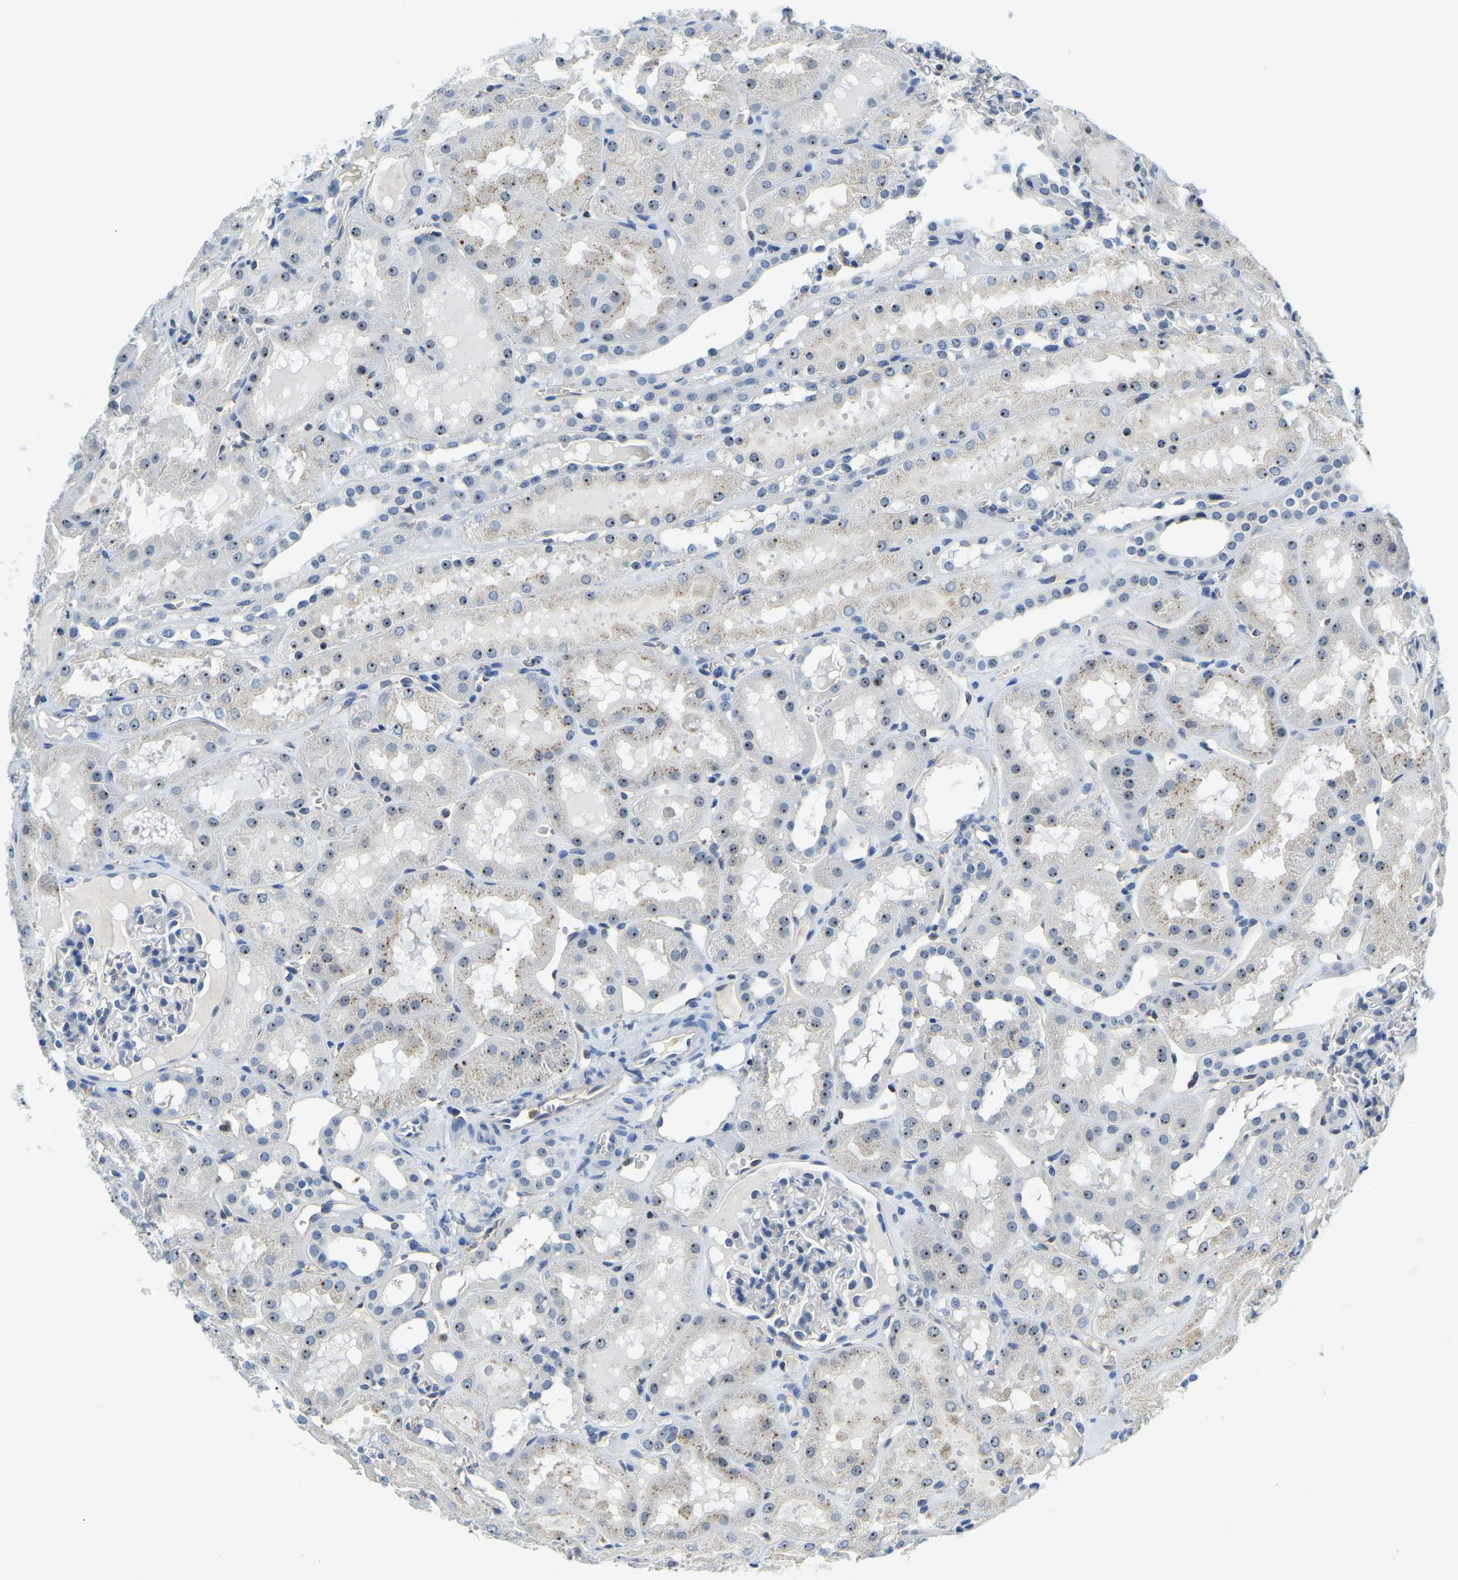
{"staining": {"intensity": "negative", "quantity": "none", "location": "none"}, "tissue": "kidney", "cell_type": "Cells in glomeruli", "image_type": "normal", "snomed": [{"axis": "morphology", "description": "Normal tissue, NOS"}, {"axis": "topography", "description": "Kidney"}, {"axis": "topography", "description": "Urinary bladder"}], "caption": "DAB immunohistochemical staining of normal human kidney exhibits no significant positivity in cells in glomeruli.", "gene": "RRP1", "patient": {"sex": "male", "age": 16}}